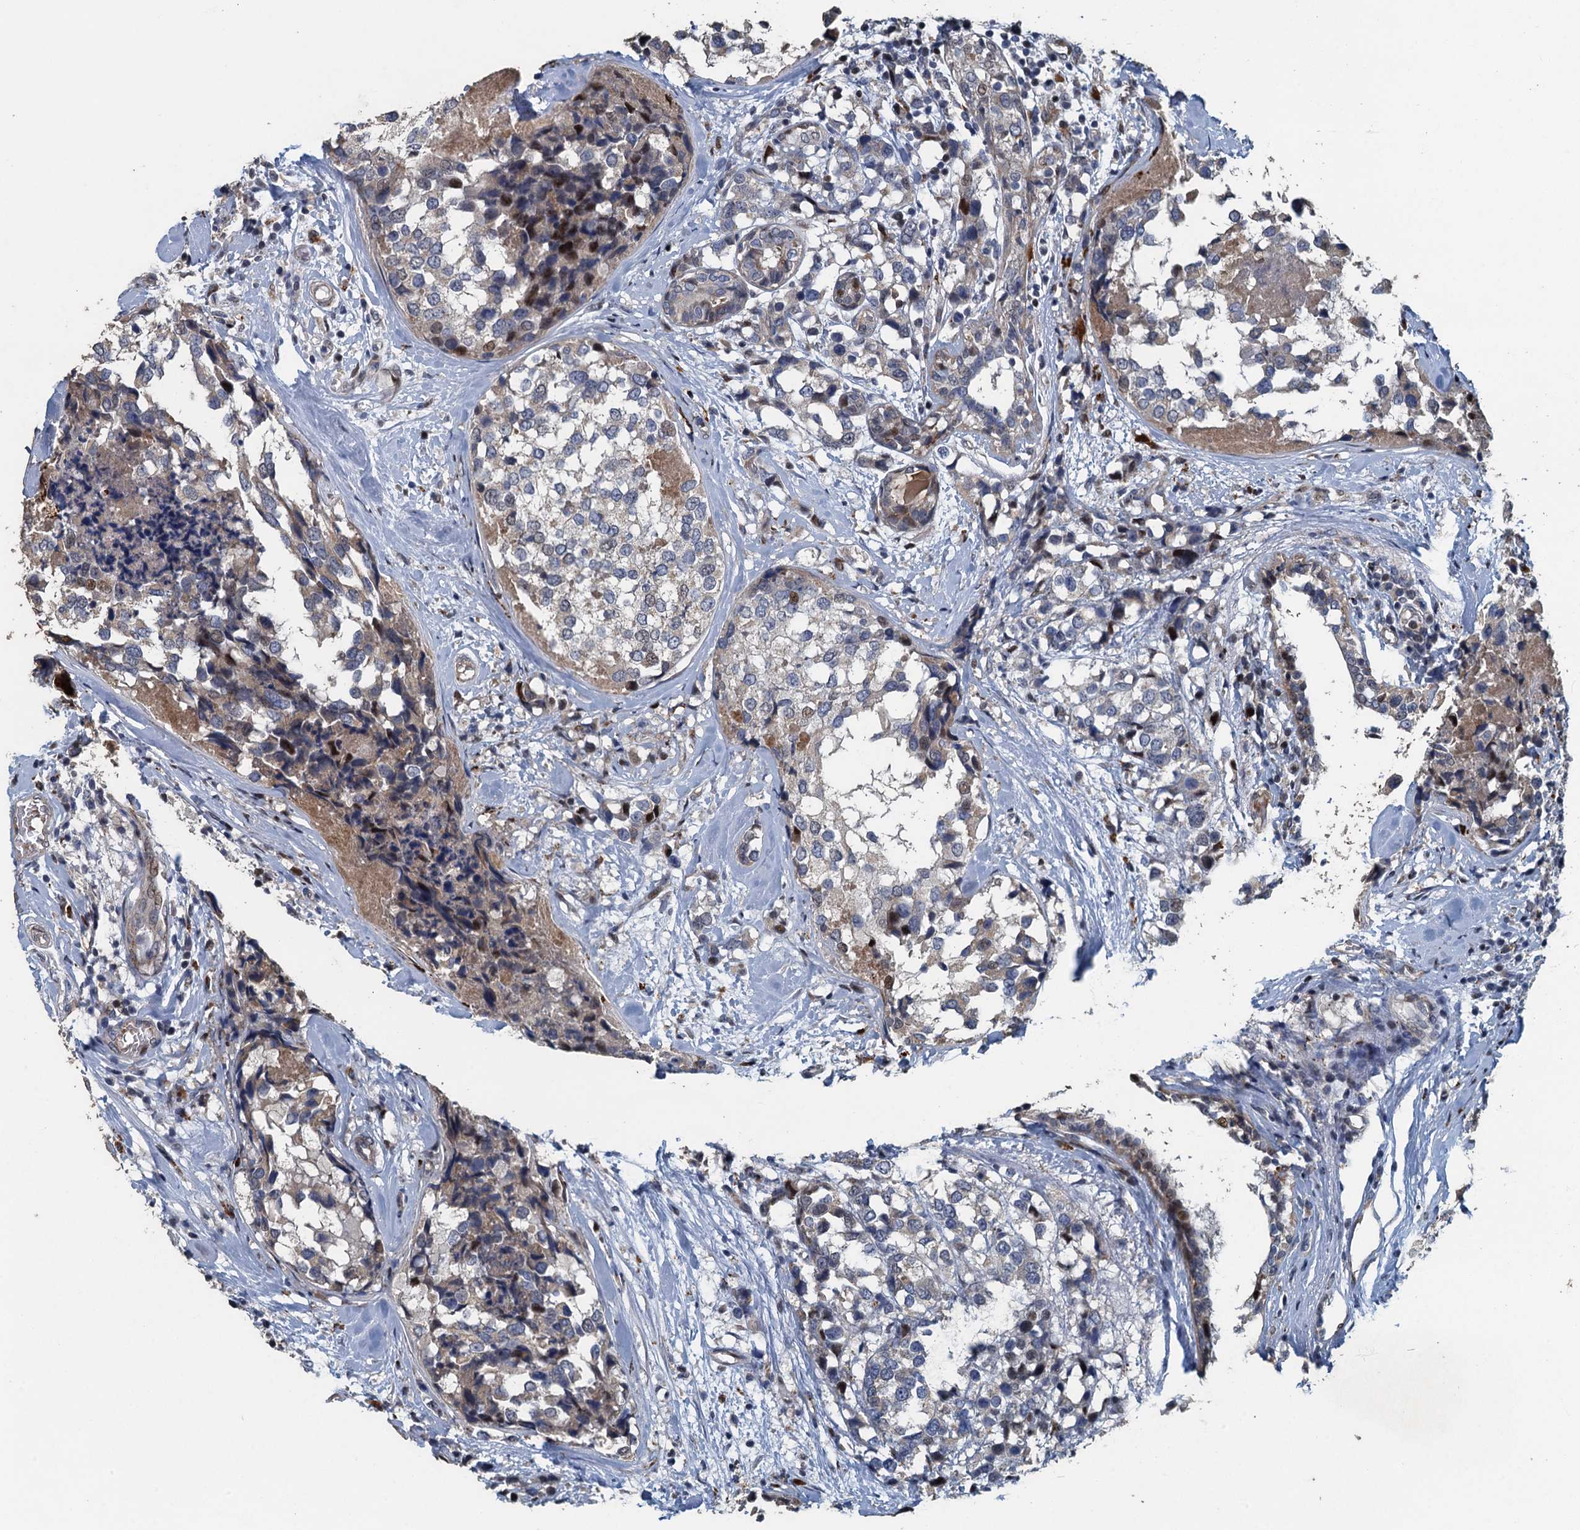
{"staining": {"intensity": "weak", "quantity": "<25%", "location": "cytoplasmic/membranous"}, "tissue": "breast cancer", "cell_type": "Tumor cells", "image_type": "cancer", "snomed": [{"axis": "morphology", "description": "Lobular carcinoma"}, {"axis": "topography", "description": "Breast"}], "caption": "Breast lobular carcinoma was stained to show a protein in brown. There is no significant expression in tumor cells. Nuclei are stained in blue.", "gene": "AGRN", "patient": {"sex": "female", "age": 59}}